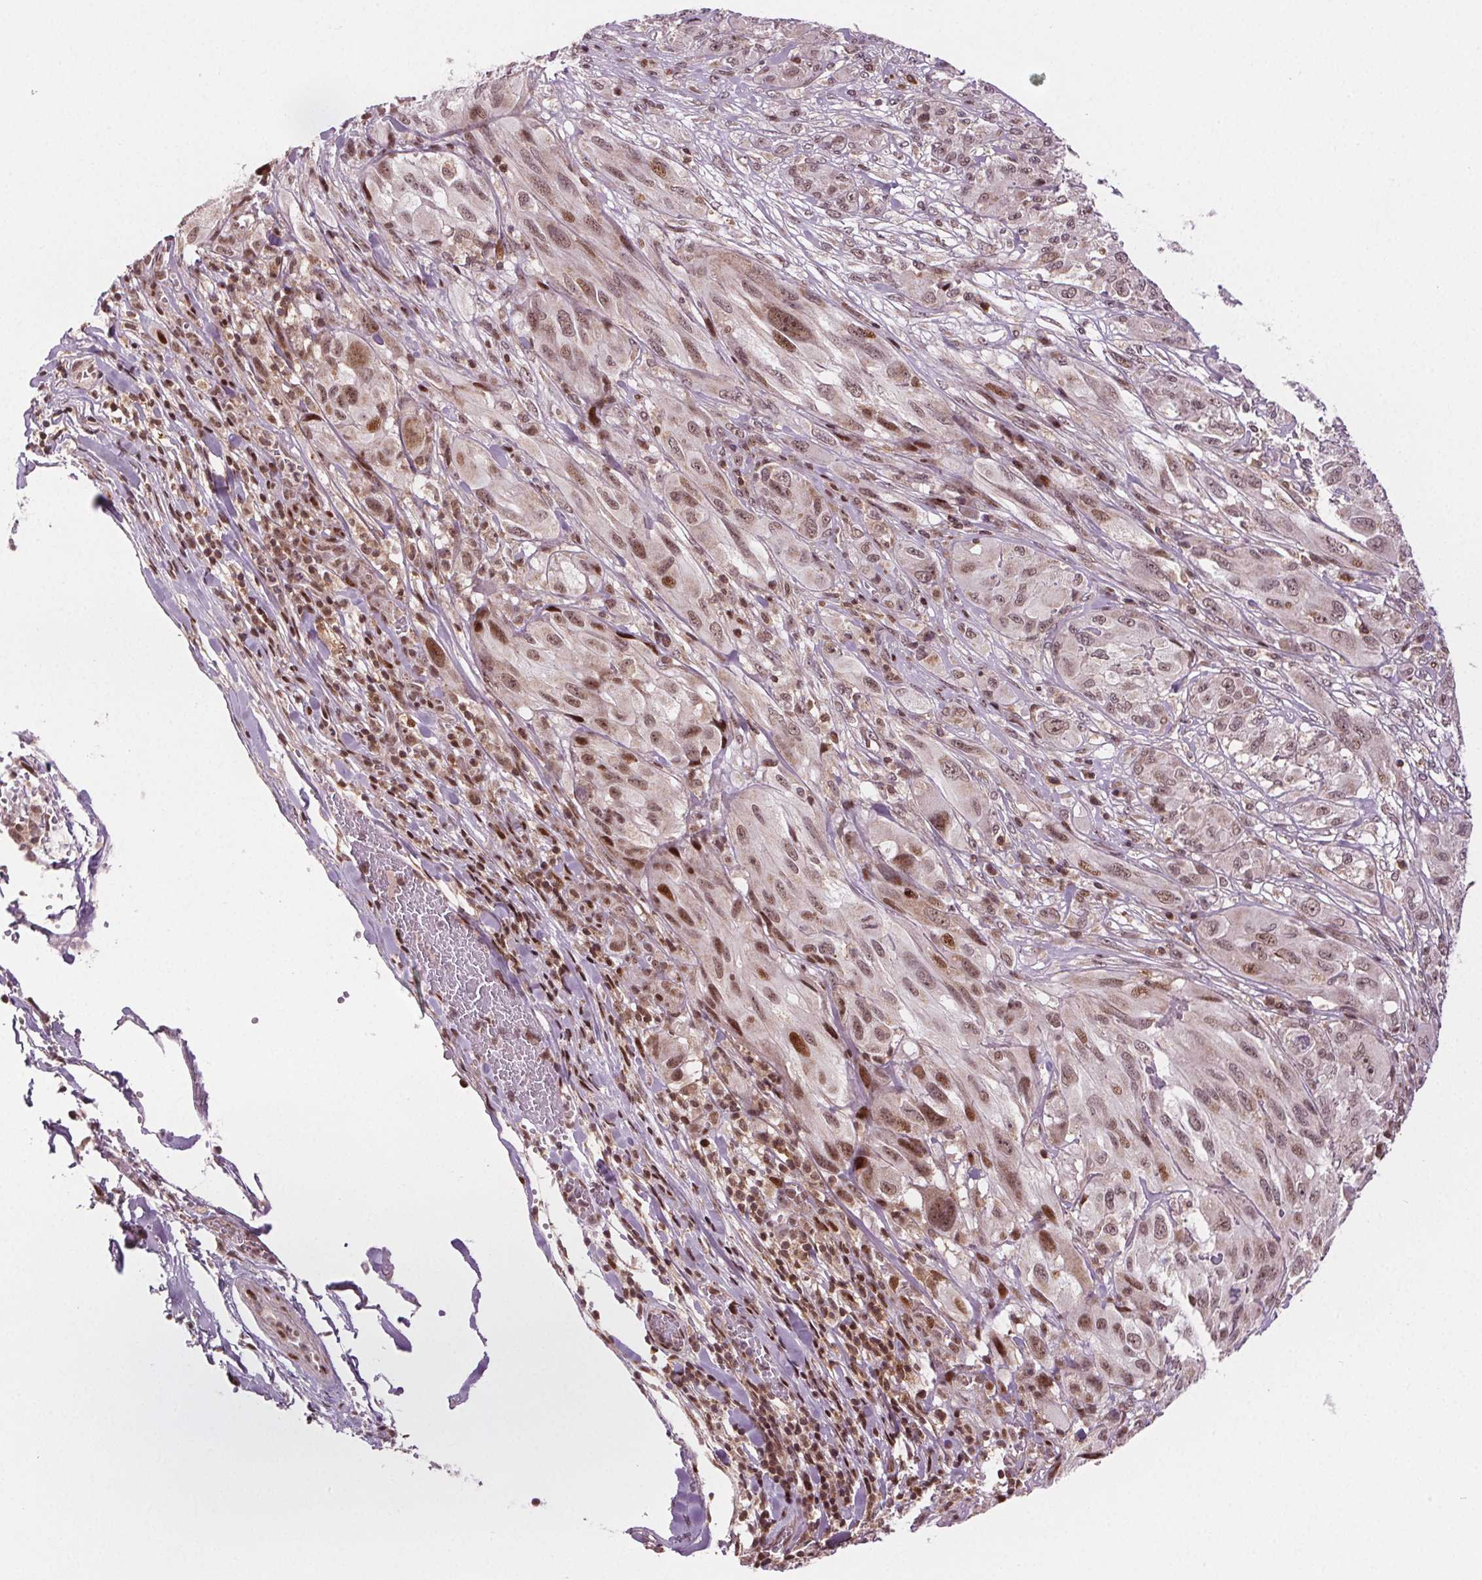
{"staining": {"intensity": "moderate", "quantity": "25%-75%", "location": "nuclear"}, "tissue": "melanoma", "cell_type": "Tumor cells", "image_type": "cancer", "snomed": [{"axis": "morphology", "description": "Malignant melanoma, NOS"}, {"axis": "topography", "description": "Skin"}], "caption": "Melanoma stained with a brown dye exhibits moderate nuclear positive expression in approximately 25%-75% of tumor cells.", "gene": "SNRNP35", "patient": {"sex": "female", "age": 91}}